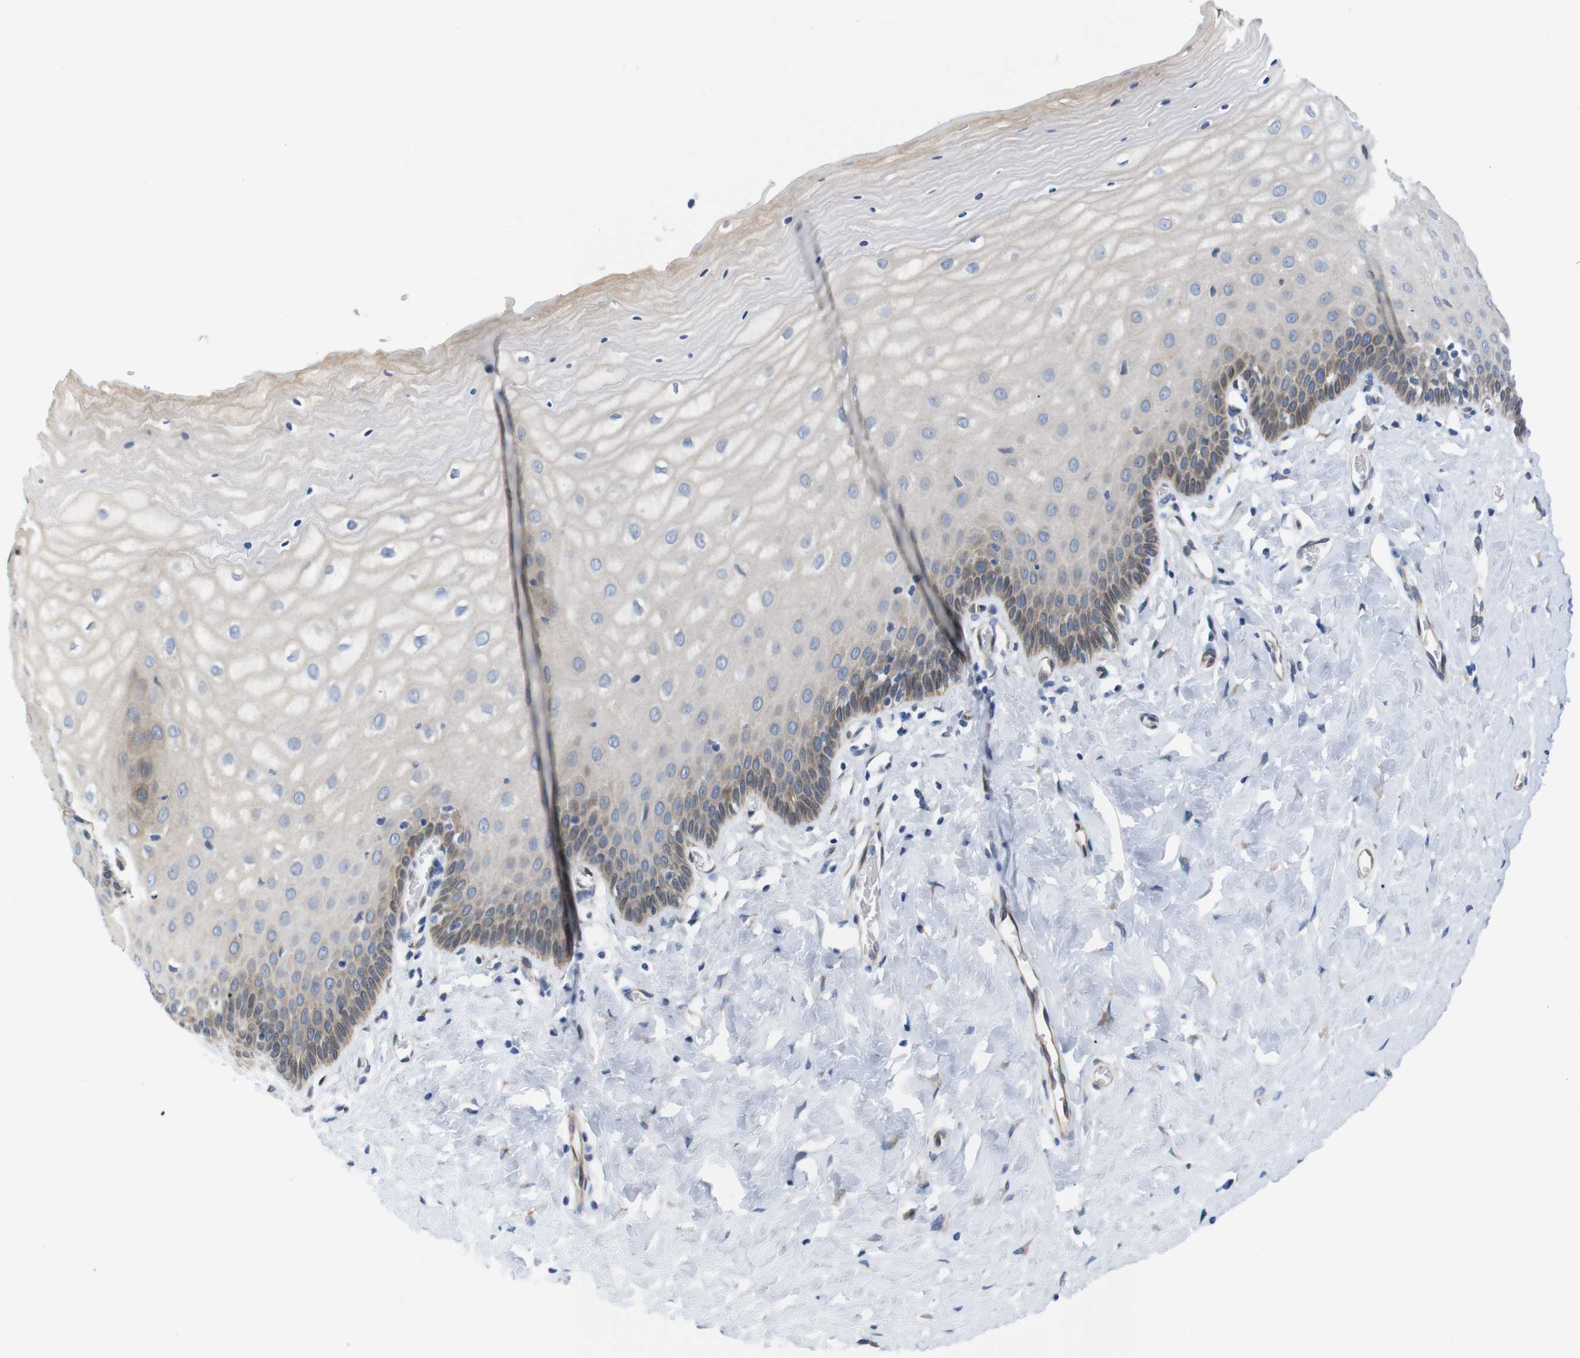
{"staining": {"intensity": "weak", "quantity": "<25%", "location": "cytoplasmic/membranous"}, "tissue": "cervix", "cell_type": "Squamous epithelial cells", "image_type": "normal", "snomed": [{"axis": "morphology", "description": "Normal tissue, NOS"}, {"axis": "topography", "description": "Cervix"}], "caption": "Immunohistochemistry micrograph of normal cervix stained for a protein (brown), which demonstrates no positivity in squamous epithelial cells. (IHC, brightfield microscopy, high magnification).", "gene": "HACD3", "patient": {"sex": "female", "age": 55}}